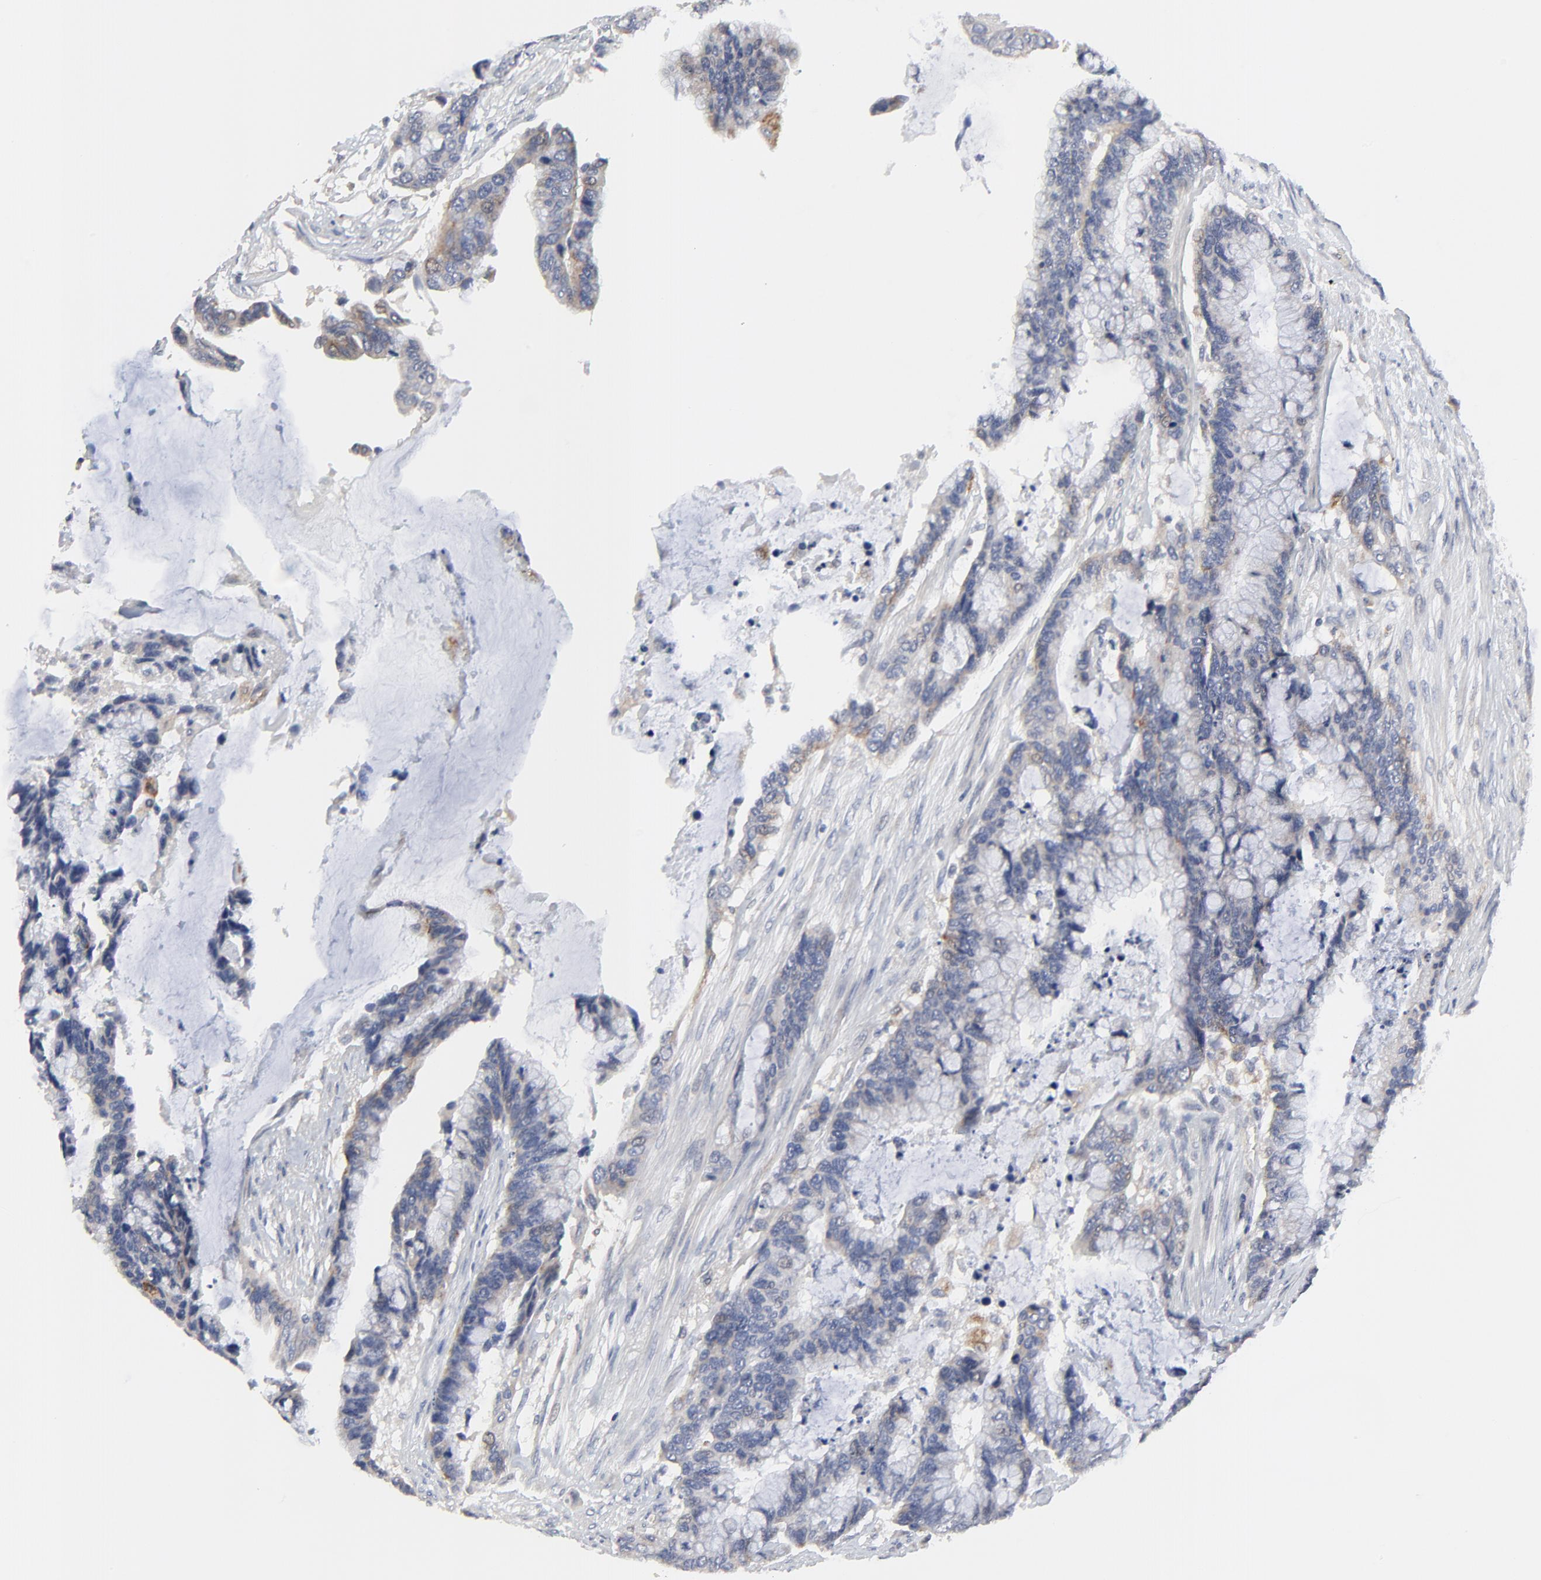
{"staining": {"intensity": "weak", "quantity": ">75%", "location": "cytoplasmic/membranous"}, "tissue": "colorectal cancer", "cell_type": "Tumor cells", "image_type": "cancer", "snomed": [{"axis": "morphology", "description": "Adenocarcinoma, NOS"}, {"axis": "topography", "description": "Rectum"}], "caption": "Colorectal cancer (adenocarcinoma) tissue exhibits weak cytoplasmic/membranous positivity in about >75% of tumor cells, visualized by immunohistochemistry.", "gene": "DHRSX", "patient": {"sex": "female", "age": 59}}